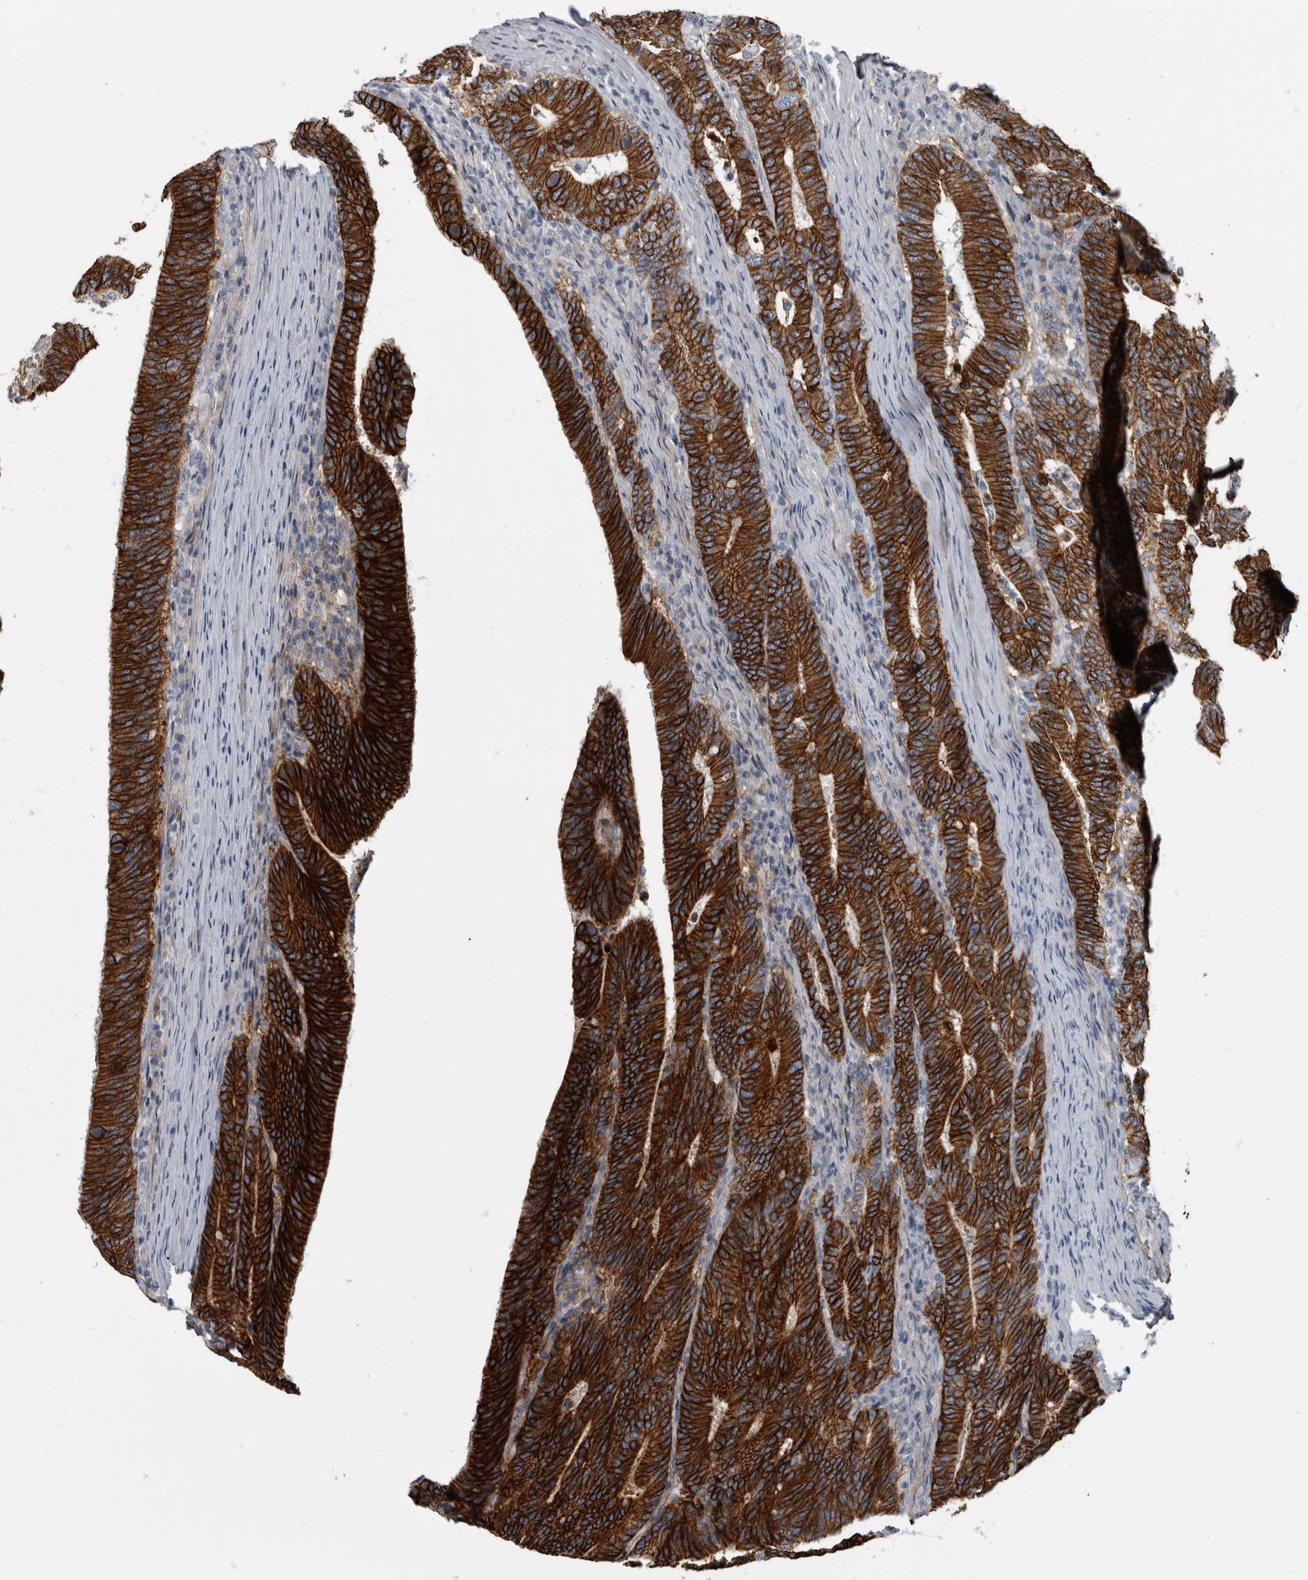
{"staining": {"intensity": "strong", "quantity": ">75%", "location": "cytoplasmic/membranous"}, "tissue": "colorectal cancer", "cell_type": "Tumor cells", "image_type": "cancer", "snomed": [{"axis": "morphology", "description": "Adenocarcinoma, NOS"}, {"axis": "topography", "description": "Colon"}], "caption": "Immunohistochemical staining of human adenocarcinoma (colorectal) displays high levels of strong cytoplasmic/membranous expression in approximately >75% of tumor cells.", "gene": "DSG2", "patient": {"sex": "female", "age": 66}}